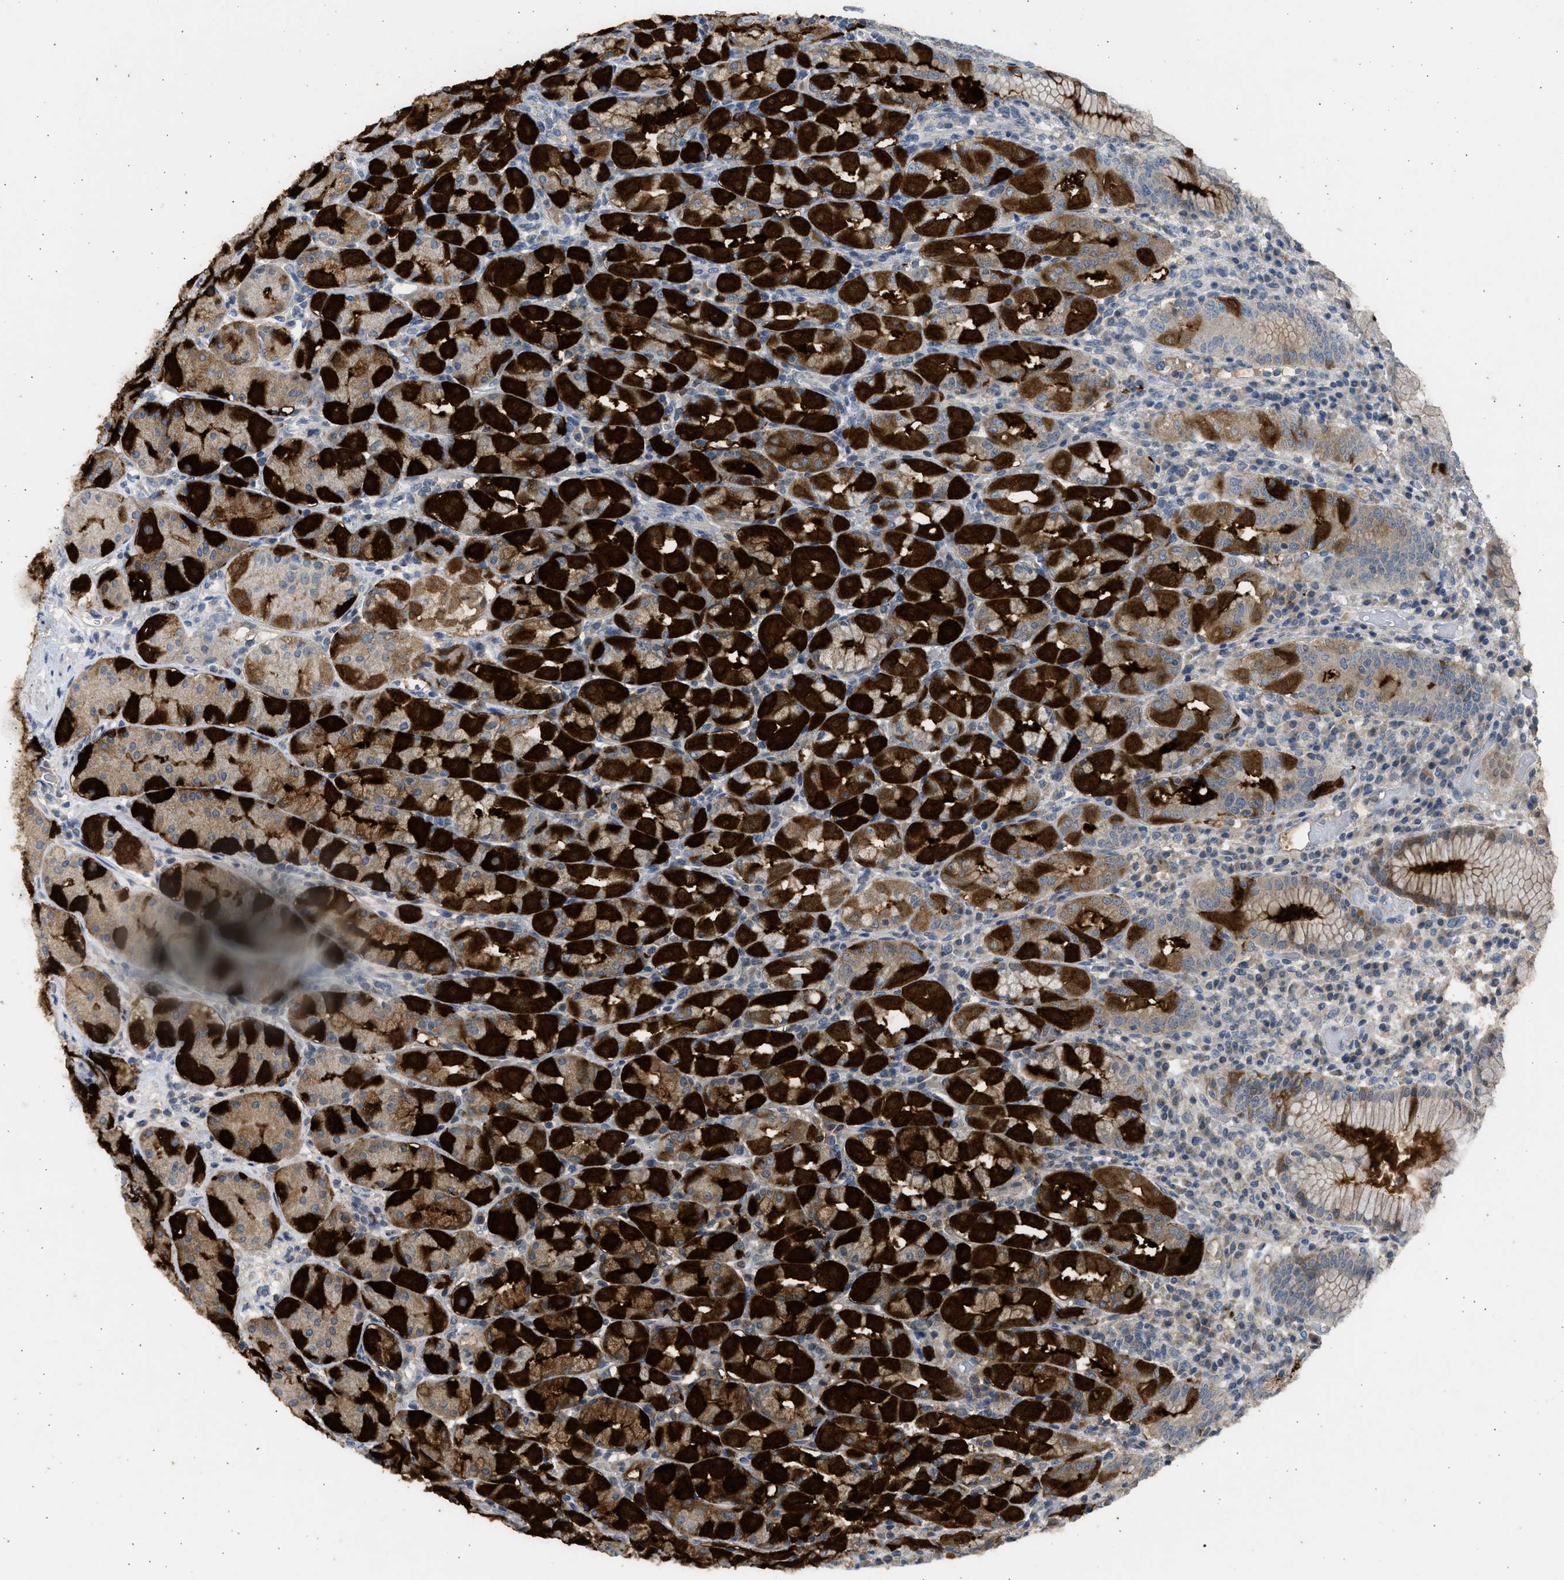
{"staining": {"intensity": "strong", "quantity": "25%-75%", "location": "cytoplasmic/membranous"}, "tissue": "stomach", "cell_type": "Glandular cells", "image_type": "normal", "snomed": [{"axis": "morphology", "description": "Normal tissue, NOS"}, {"axis": "topography", "description": "Stomach"}, {"axis": "topography", "description": "Stomach, lower"}], "caption": "Normal stomach reveals strong cytoplasmic/membranous positivity in about 25%-75% of glandular cells.", "gene": "SULT2A1", "patient": {"sex": "female", "age": 56}}